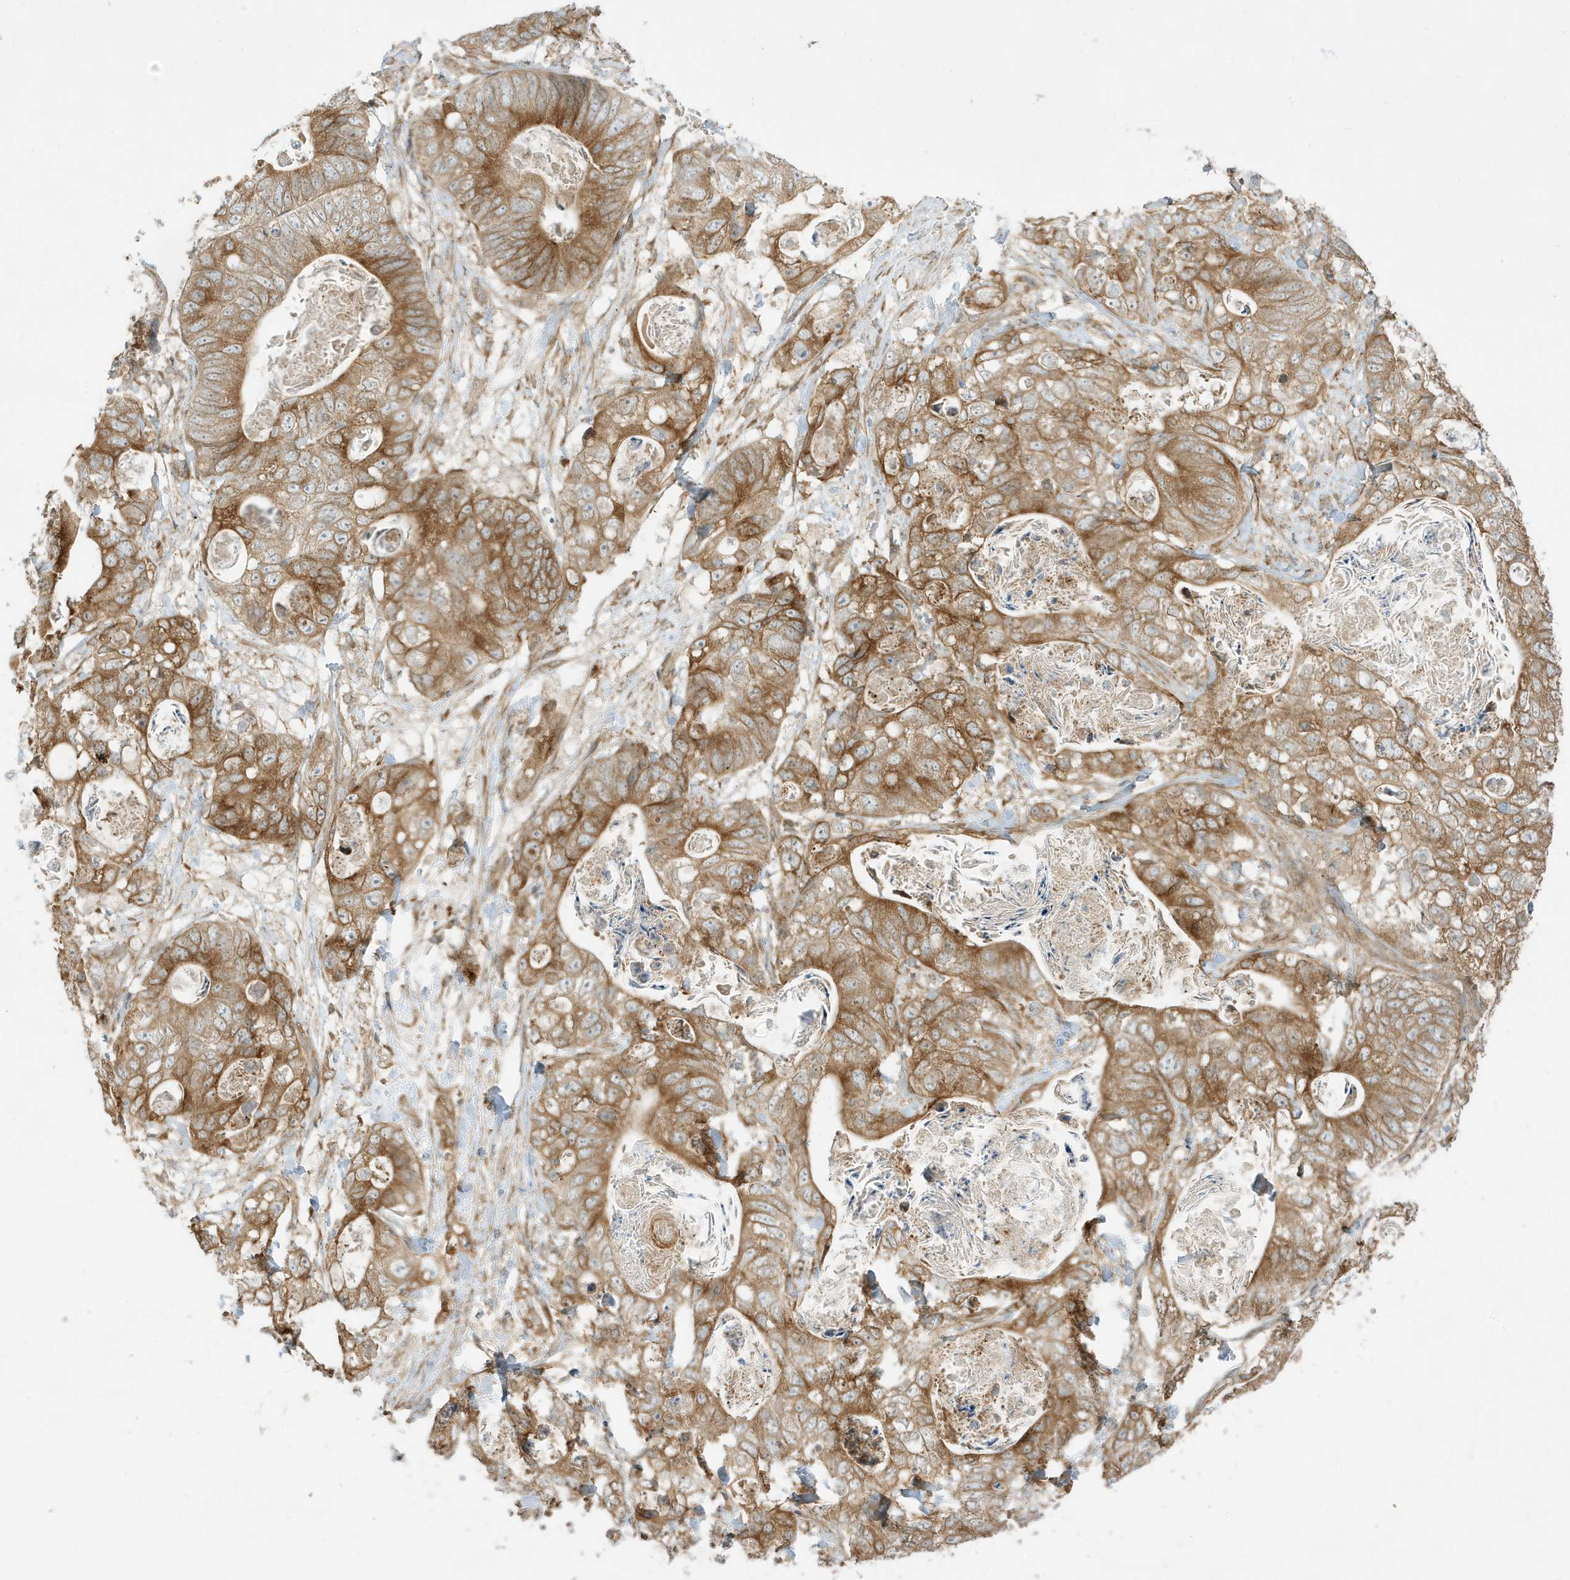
{"staining": {"intensity": "moderate", "quantity": ">75%", "location": "cytoplasmic/membranous"}, "tissue": "stomach cancer", "cell_type": "Tumor cells", "image_type": "cancer", "snomed": [{"axis": "morphology", "description": "Normal tissue, NOS"}, {"axis": "morphology", "description": "Adenocarcinoma, NOS"}, {"axis": "topography", "description": "Stomach"}], "caption": "Human stomach adenocarcinoma stained with a protein marker reveals moderate staining in tumor cells.", "gene": "SCARF2", "patient": {"sex": "female", "age": 89}}